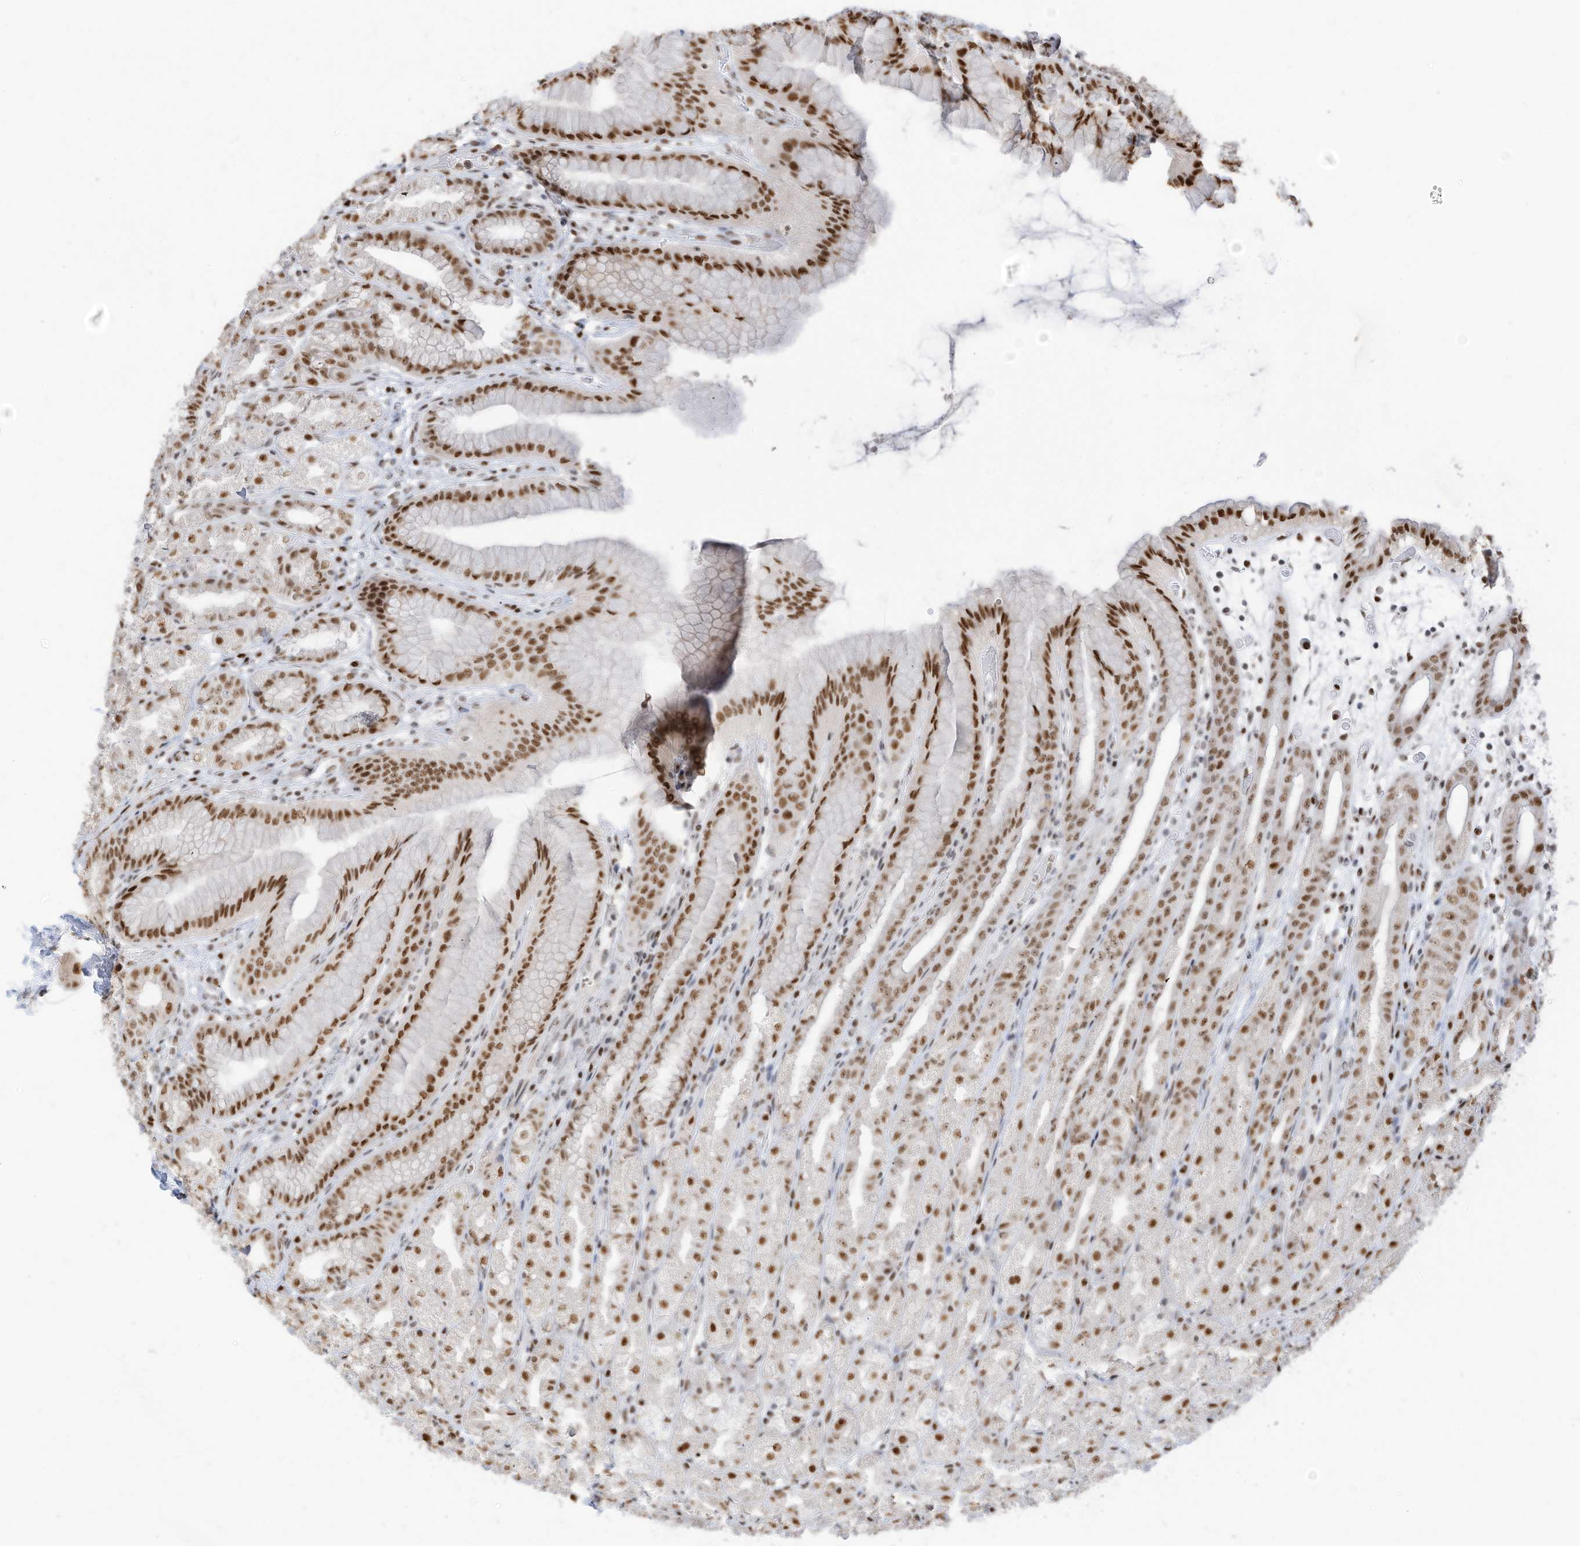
{"staining": {"intensity": "moderate", "quantity": ">75%", "location": "nuclear"}, "tissue": "stomach", "cell_type": "Glandular cells", "image_type": "normal", "snomed": [{"axis": "morphology", "description": "Normal tissue, NOS"}, {"axis": "topography", "description": "Stomach, upper"}], "caption": "IHC (DAB (3,3'-diaminobenzidine)) staining of unremarkable stomach demonstrates moderate nuclear protein positivity in approximately >75% of glandular cells. The staining was performed using DAB to visualize the protein expression in brown, while the nuclei were stained in blue with hematoxylin (Magnification: 20x).", "gene": "SAMD15", "patient": {"sex": "male", "age": 68}}